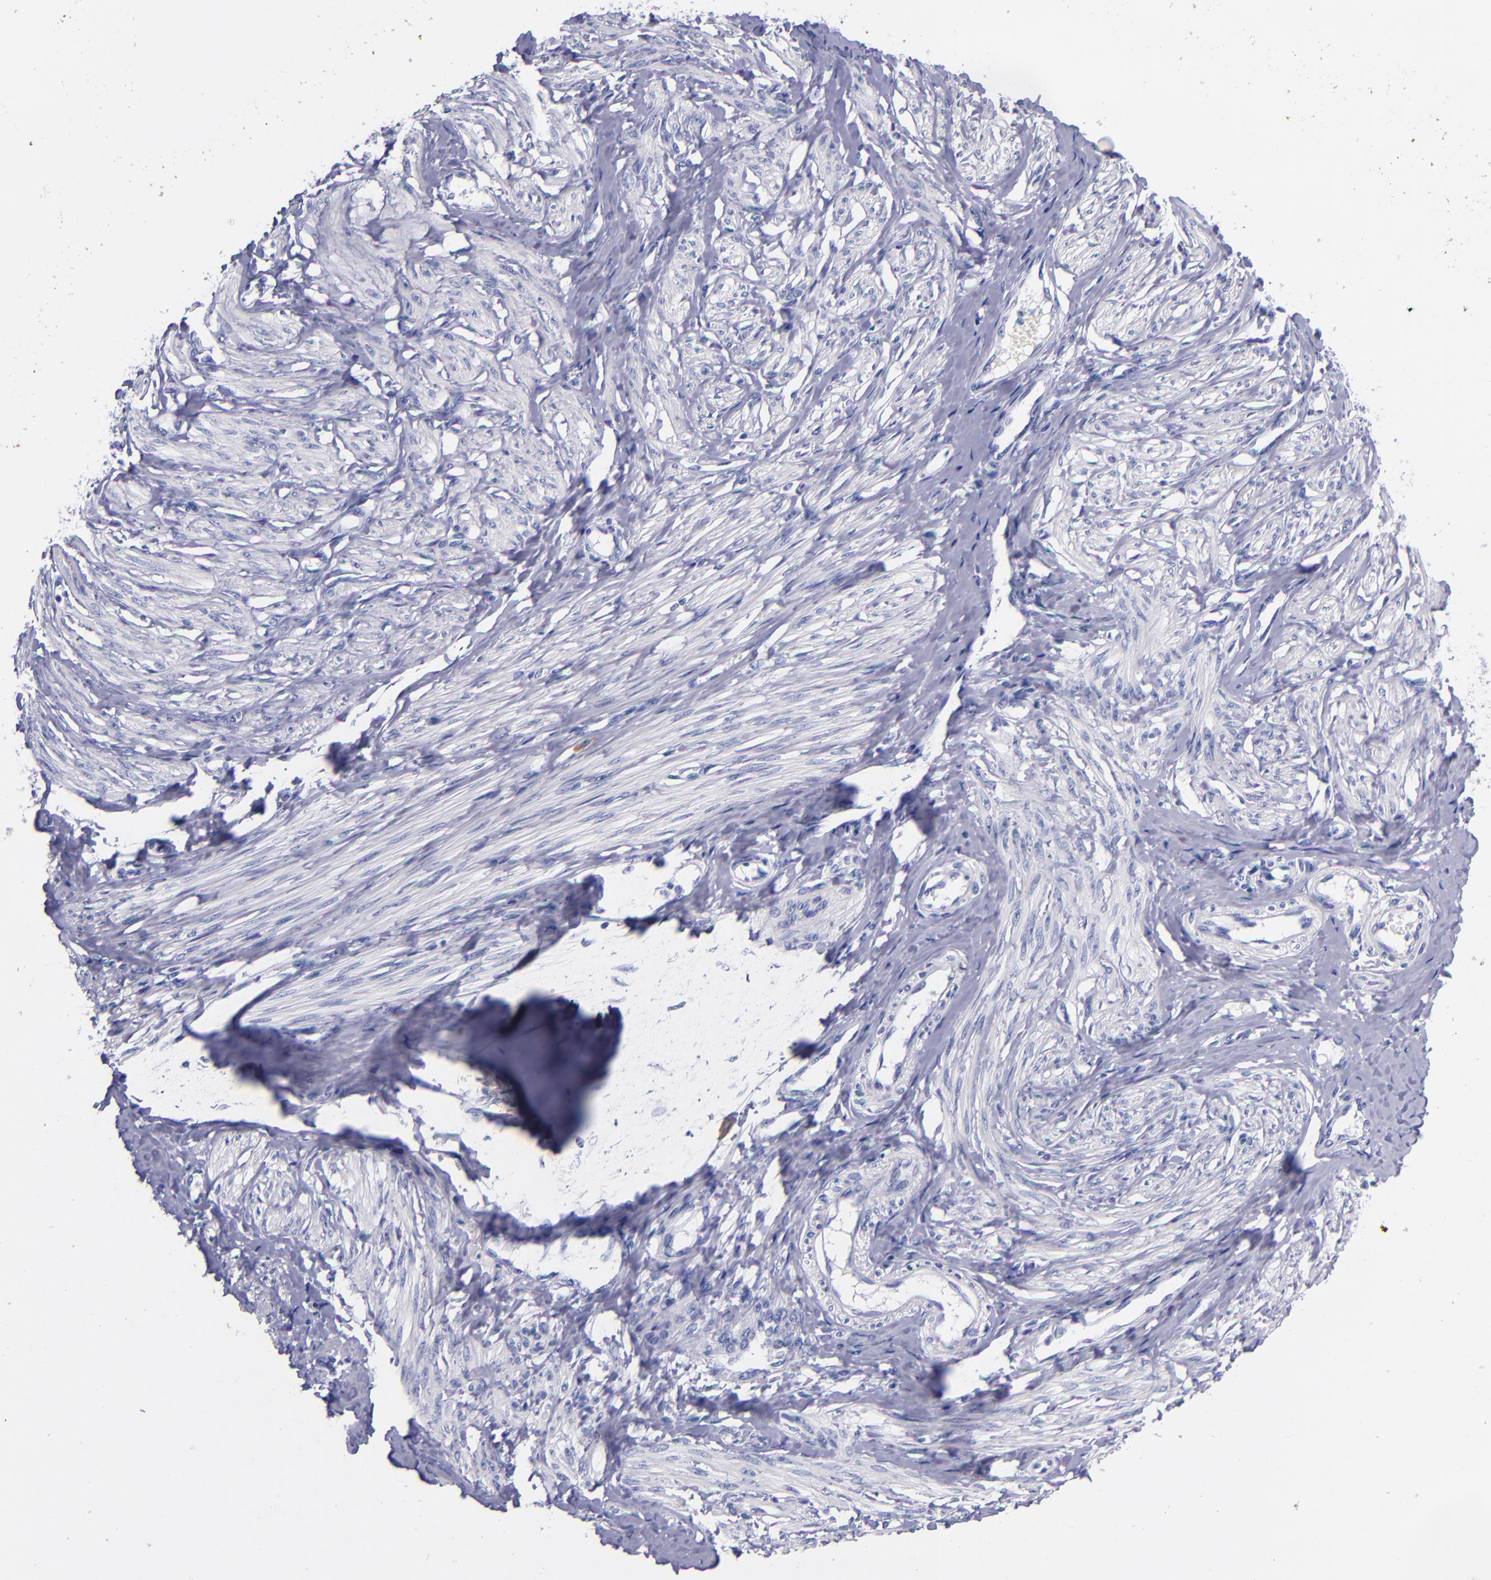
{"staining": {"intensity": "negative", "quantity": "none", "location": "none"}, "tissue": "smooth muscle", "cell_type": "Smooth muscle cells", "image_type": "normal", "snomed": [{"axis": "morphology", "description": "Normal tissue, NOS"}, {"axis": "topography", "description": "Smooth muscle"}, {"axis": "topography", "description": "Uterus"}], "caption": "Image shows no protein expression in smooth muscle cells of normal smooth muscle.", "gene": "SV2A", "patient": {"sex": "female", "age": 39}}